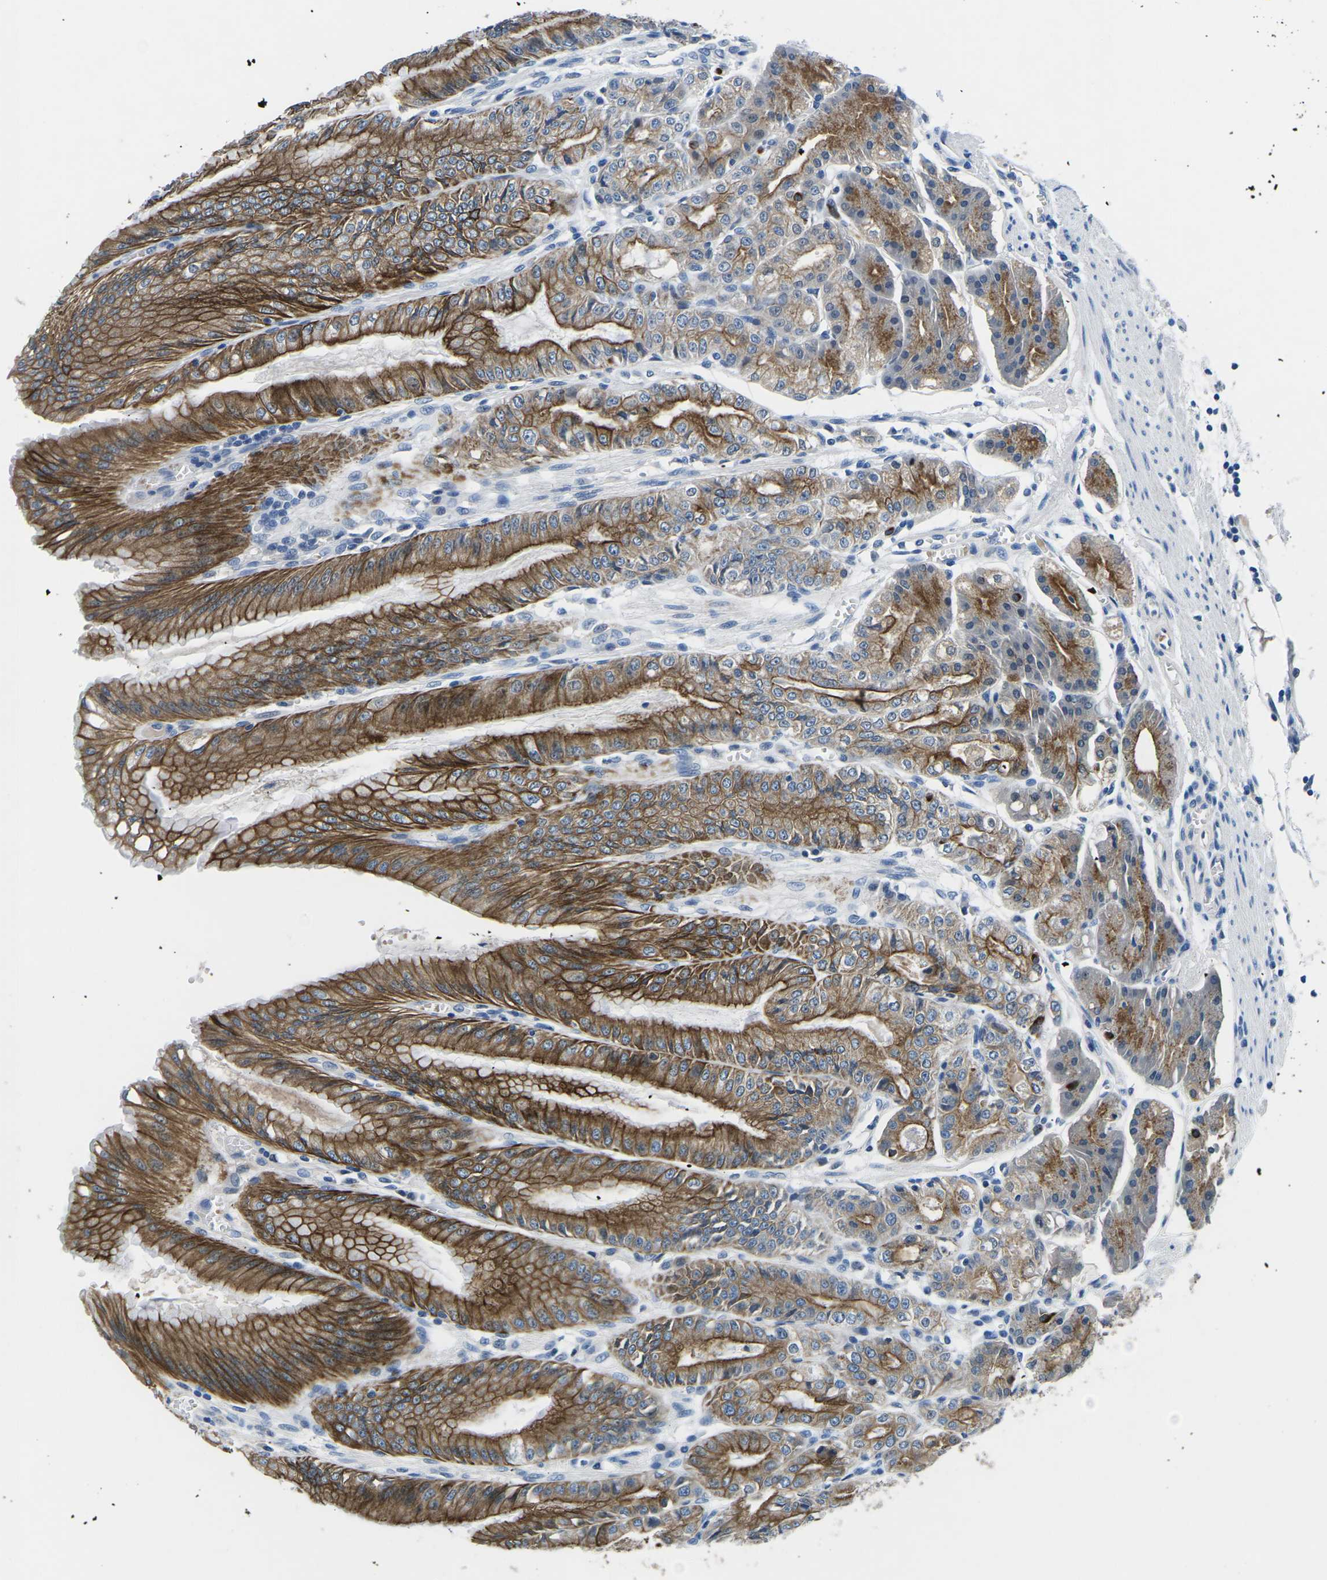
{"staining": {"intensity": "strong", "quantity": ">75%", "location": "cytoplasmic/membranous"}, "tissue": "stomach", "cell_type": "Glandular cells", "image_type": "normal", "snomed": [{"axis": "morphology", "description": "Normal tissue, NOS"}, {"axis": "topography", "description": "Stomach, lower"}], "caption": "The histopathology image shows immunohistochemical staining of unremarkable stomach. There is strong cytoplasmic/membranous positivity is identified in approximately >75% of glandular cells. Using DAB (3,3'-diaminobenzidine) (brown) and hematoxylin (blue) stains, captured at high magnification using brightfield microscopy.", "gene": "TM6SF1", "patient": {"sex": "male", "age": 71}}